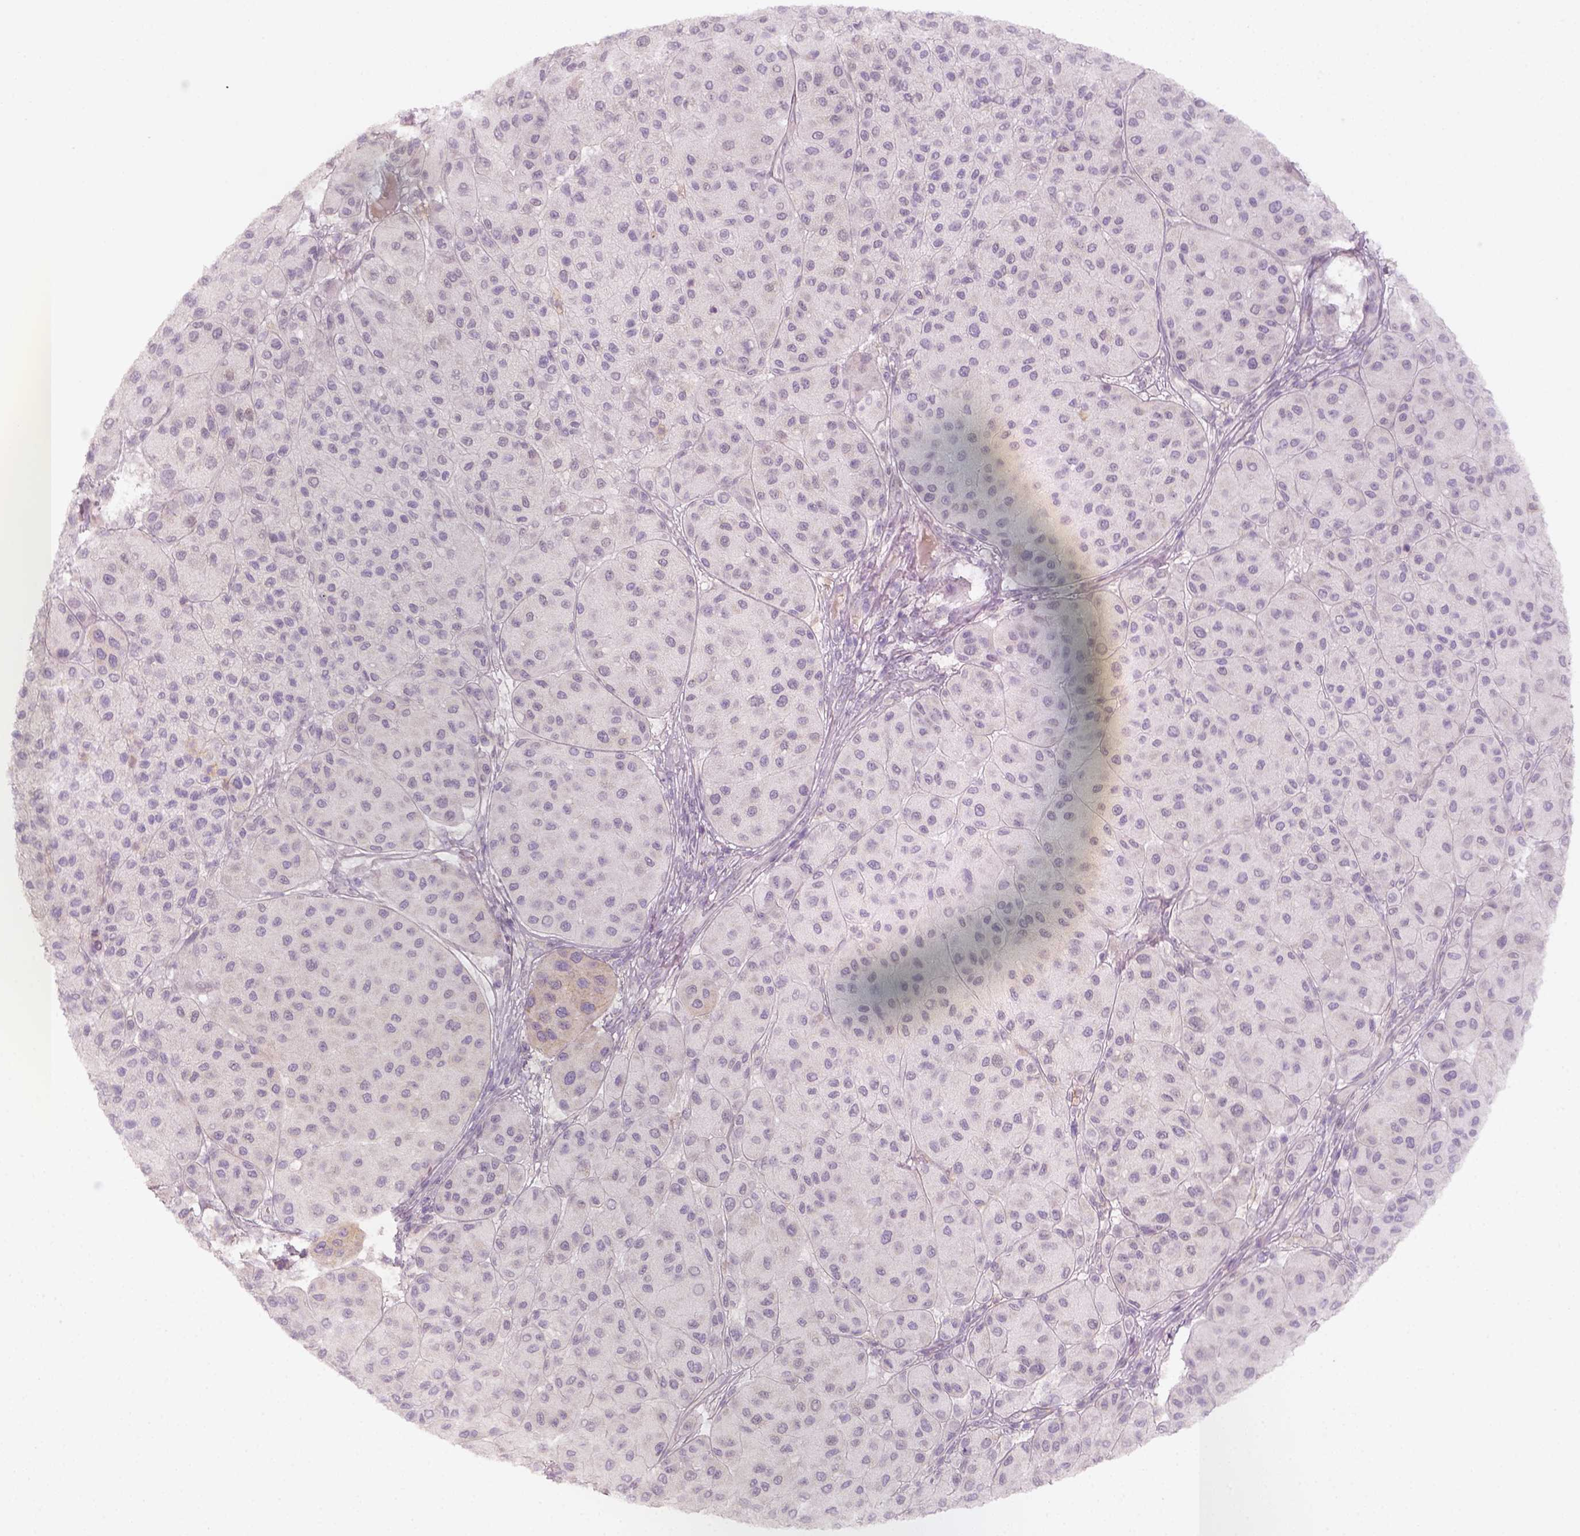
{"staining": {"intensity": "negative", "quantity": "none", "location": "none"}, "tissue": "melanoma", "cell_type": "Tumor cells", "image_type": "cancer", "snomed": [{"axis": "morphology", "description": "Malignant melanoma, Metastatic site"}, {"axis": "topography", "description": "Smooth muscle"}], "caption": "DAB immunohistochemical staining of melanoma reveals no significant expression in tumor cells.", "gene": "AQP9", "patient": {"sex": "male", "age": 41}}